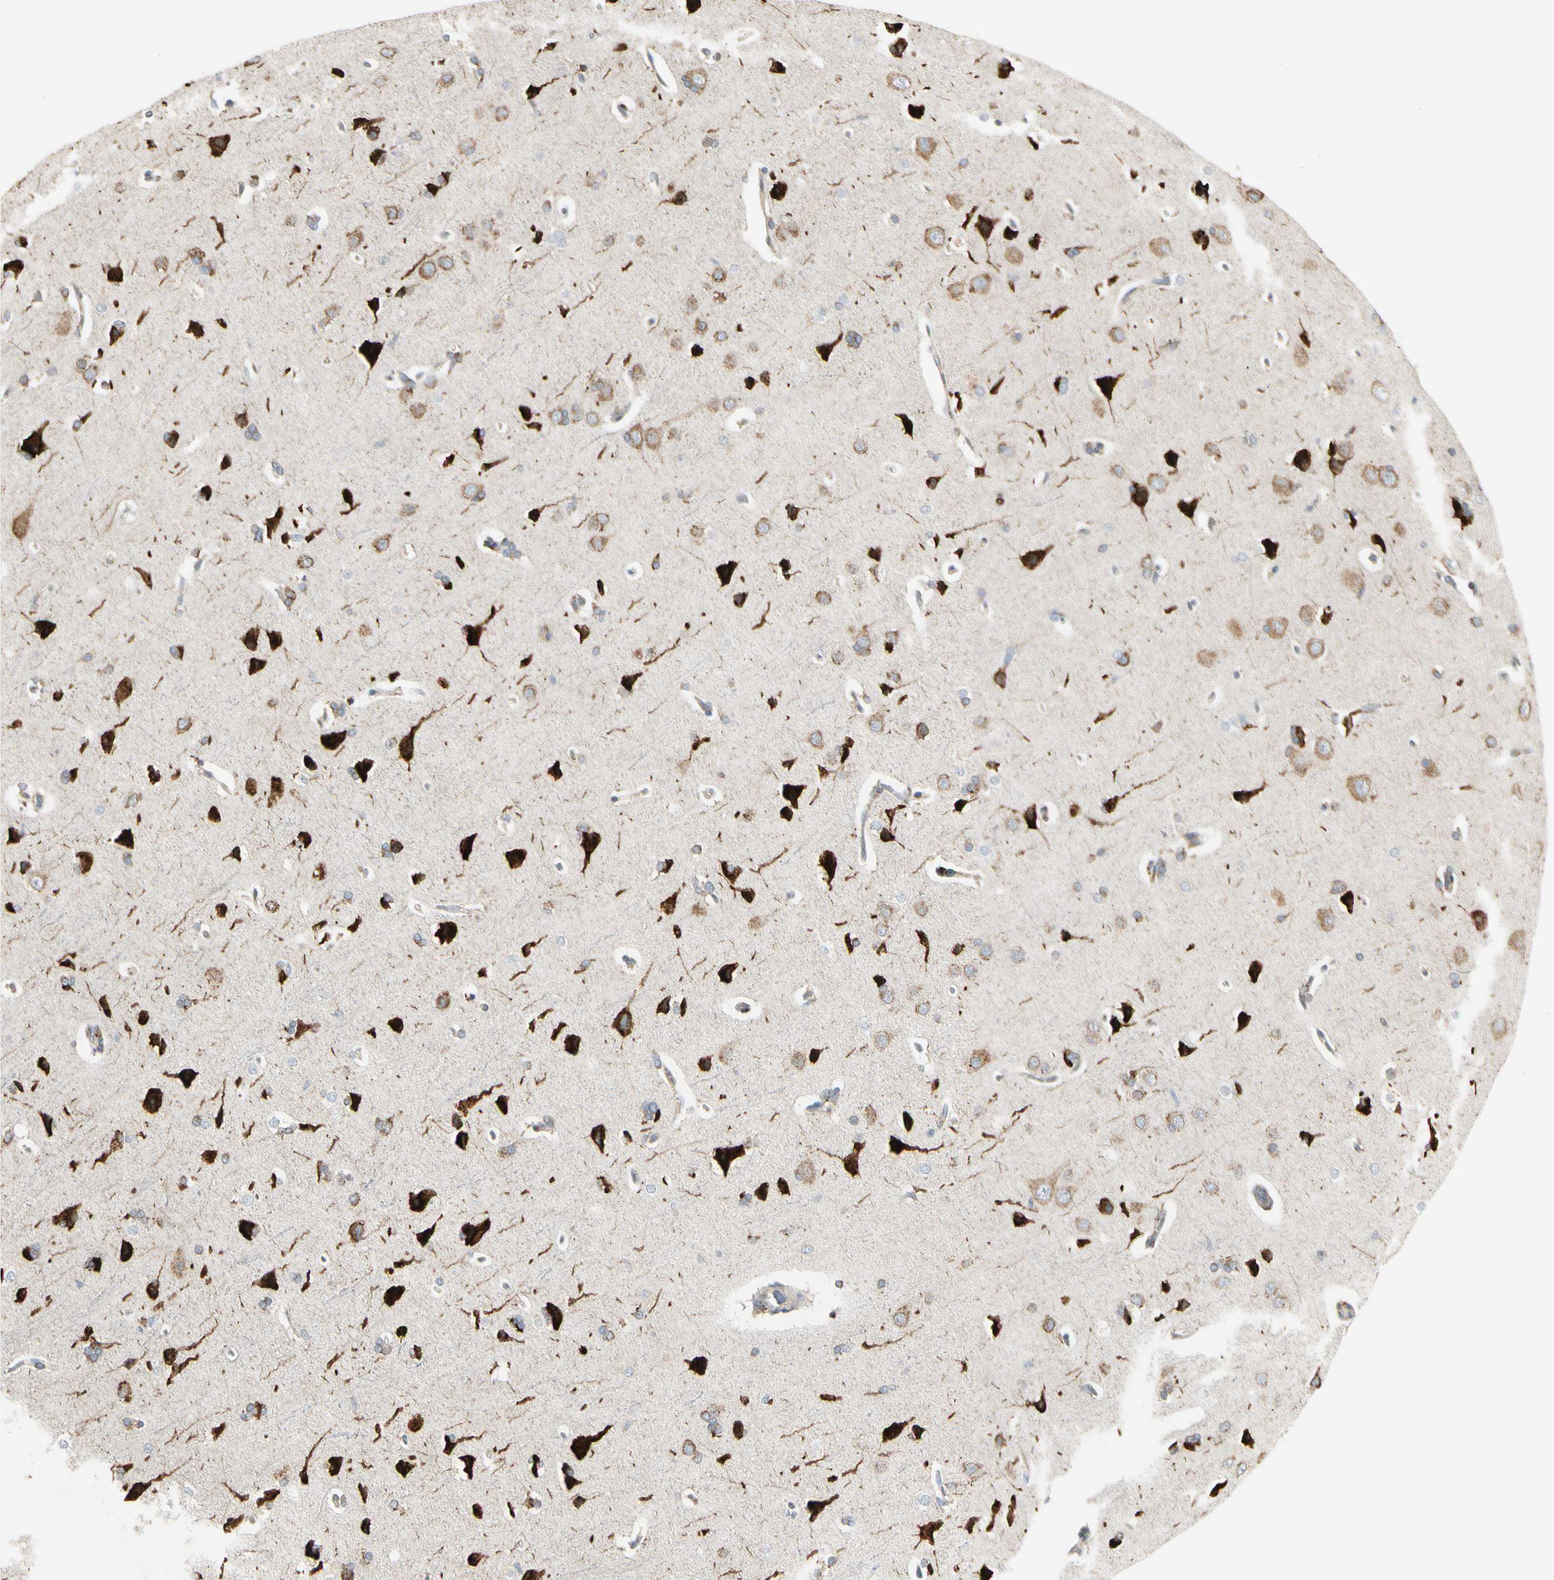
{"staining": {"intensity": "moderate", "quantity": ">75%", "location": "cytoplasmic/membranous"}, "tissue": "cerebral cortex", "cell_type": "Endothelial cells", "image_type": "normal", "snomed": [{"axis": "morphology", "description": "Normal tissue, NOS"}, {"axis": "topography", "description": "Cerebral cortex"}], "caption": "Brown immunohistochemical staining in unremarkable cerebral cortex exhibits moderate cytoplasmic/membranous expression in approximately >75% of endothelial cells.", "gene": "HSP90B1", "patient": {"sex": "male", "age": 62}}